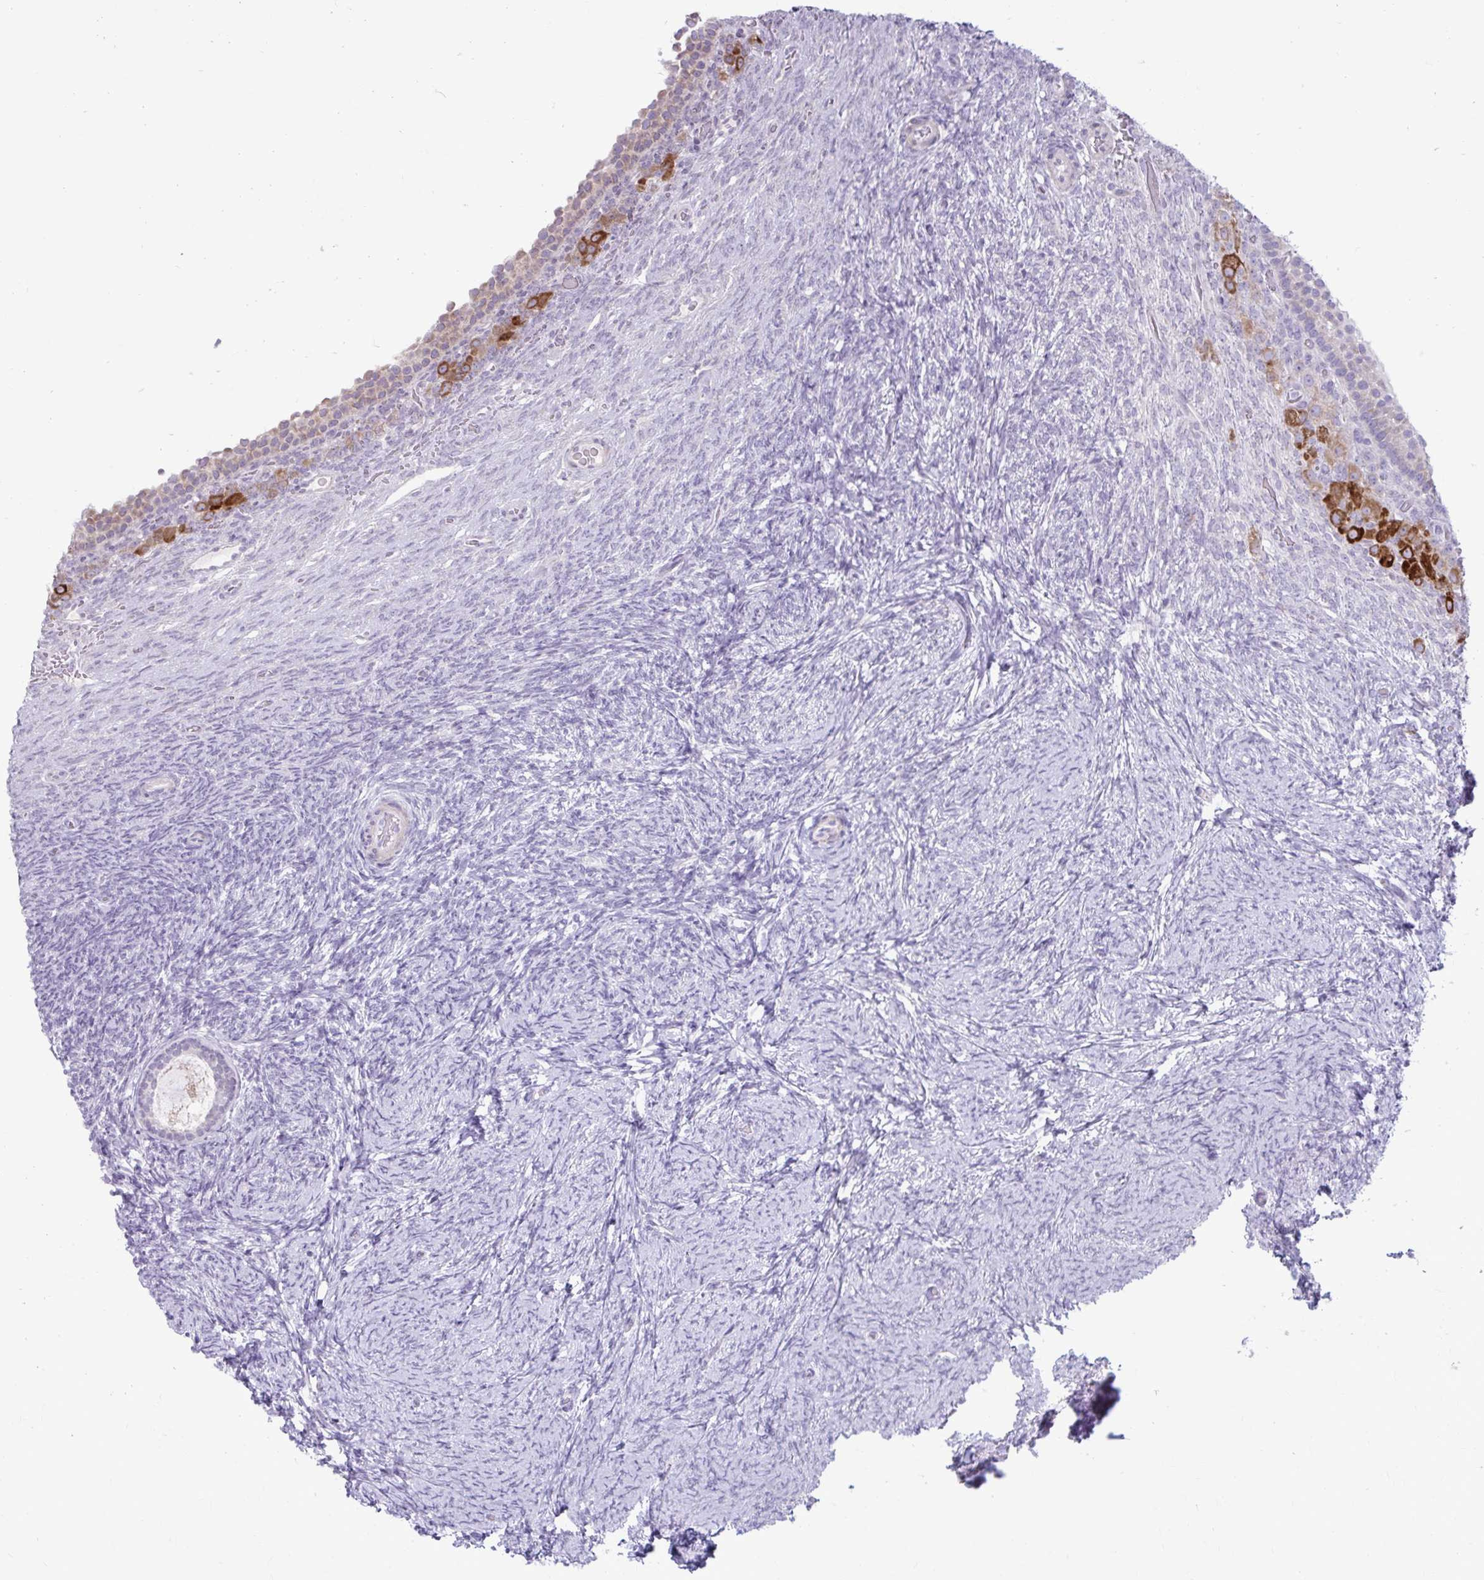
{"staining": {"intensity": "moderate", "quantity": "<25%", "location": "cytoplasmic/membranous"}, "tissue": "ovary", "cell_type": "Follicle cells", "image_type": "normal", "snomed": [{"axis": "morphology", "description": "Normal tissue, NOS"}, {"axis": "topography", "description": "Ovary"}], "caption": "DAB (3,3'-diaminobenzidine) immunohistochemical staining of unremarkable human ovary displays moderate cytoplasmic/membranous protein expression in about <25% of follicle cells. The staining is performed using DAB brown chromogen to label protein expression. The nuclei are counter-stained blue using hematoxylin.", "gene": "MSMO1", "patient": {"sex": "female", "age": 34}}